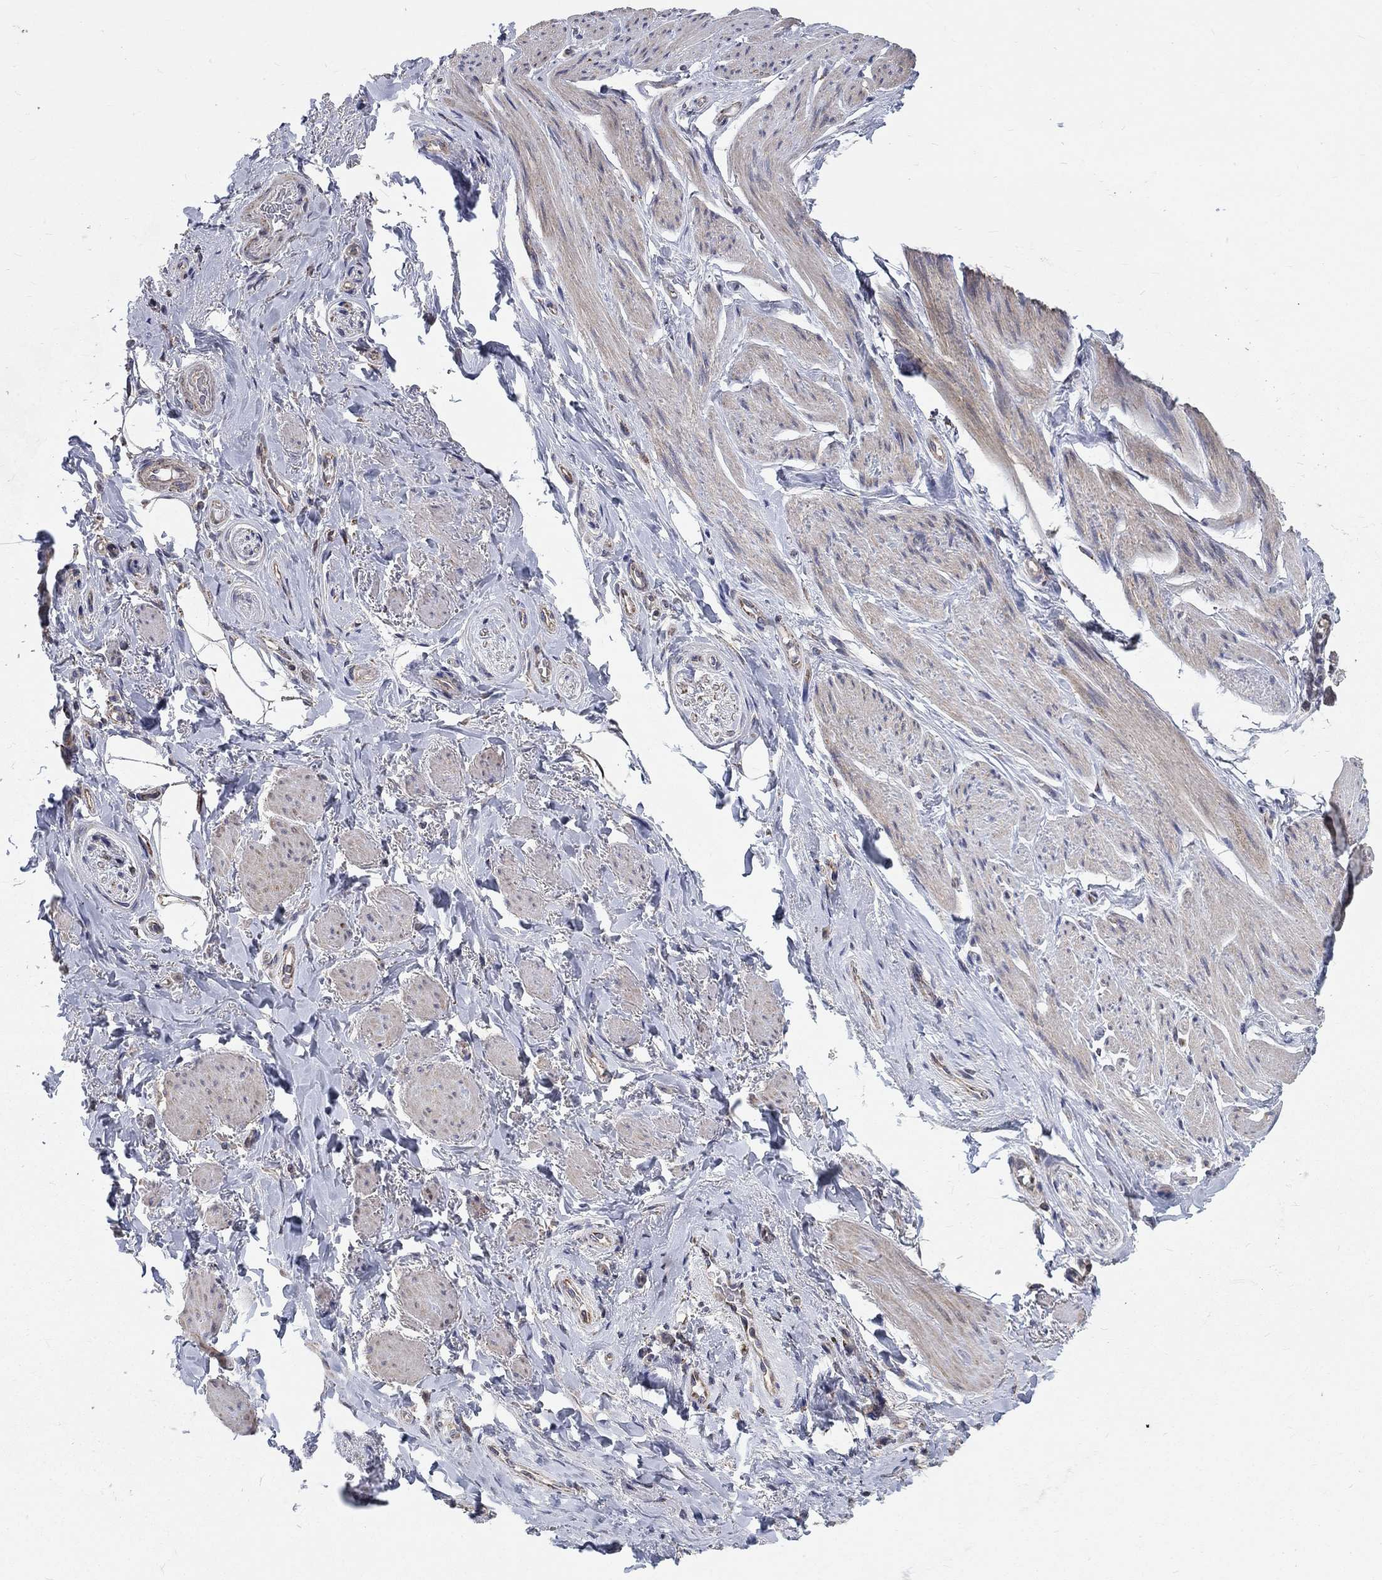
{"staining": {"intensity": "negative", "quantity": "none", "location": "none"}, "tissue": "soft tissue", "cell_type": "Fibroblasts", "image_type": "normal", "snomed": [{"axis": "morphology", "description": "Normal tissue, NOS"}, {"axis": "topography", "description": "Skeletal muscle"}, {"axis": "topography", "description": "Anal"}, {"axis": "topography", "description": "Peripheral nerve tissue"}], "caption": "Fibroblasts are negative for brown protein staining in normal soft tissue. Brightfield microscopy of immunohistochemistry (IHC) stained with DAB (3,3'-diaminobenzidine) (brown) and hematoxylin (blue), captured at high magnification.", "gene": "NME7", "patient": {"sex": "male", "age": 53}}